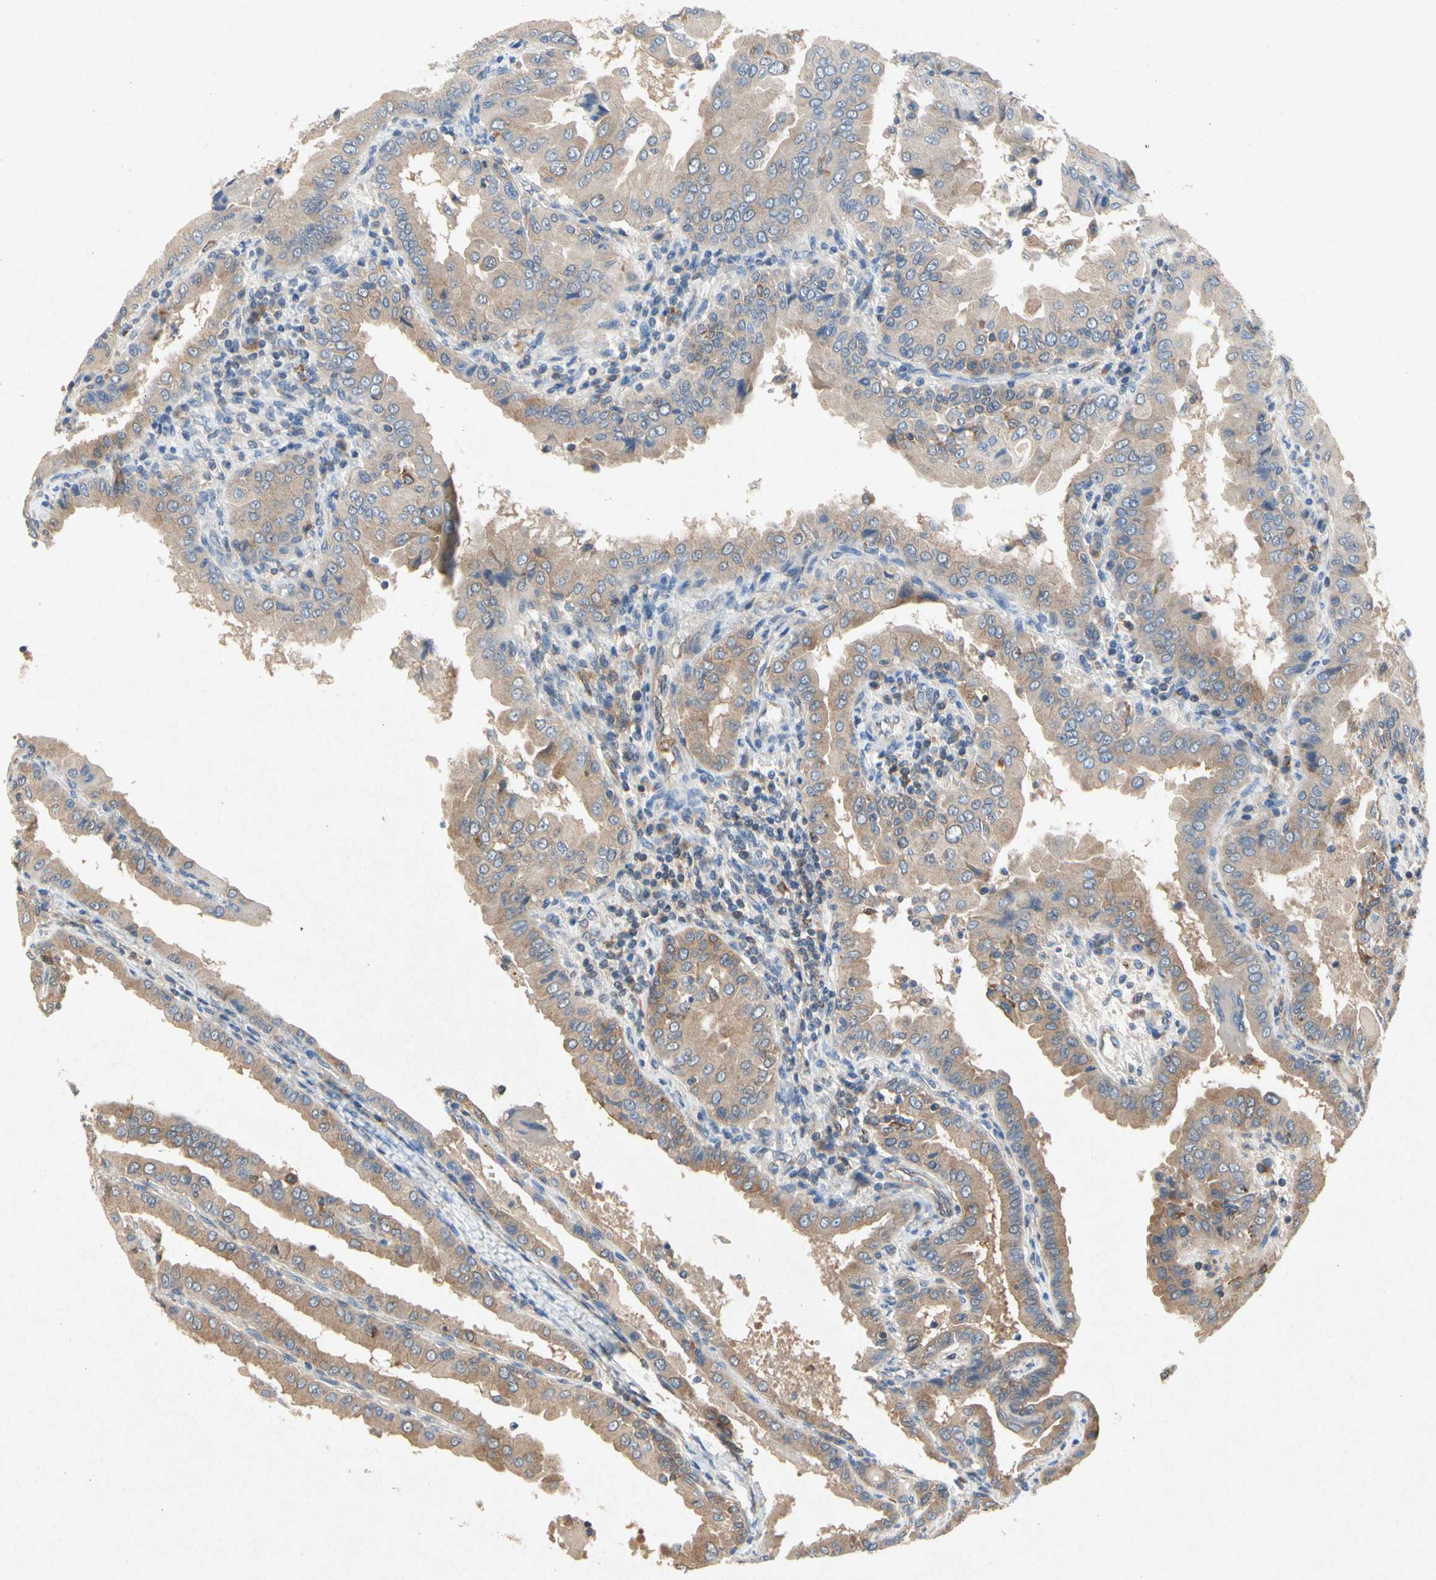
{"staining": {"intensity": "weak", "quantity": ">75%", "location": "cytoplasmic/membranous"}, "tissue": "thyroid cancer", "cell_type": "Tumor cells", "image_type": "cancer", "snomed": [{"axis": "morphology", "description": "Papillary adenocarcinoma, NOS"}, {"axis": "topography", "description": "Thyroid gland"}], "caption": "Immunohistochemistry (DAB) staining of human thyroid cancer exhibits weak cytoplasmic/membranous protein staining in approximately >75% of tumor cells.", "gene": "RPS6KA1", "patient": {"sex": "male", "age": 33}}